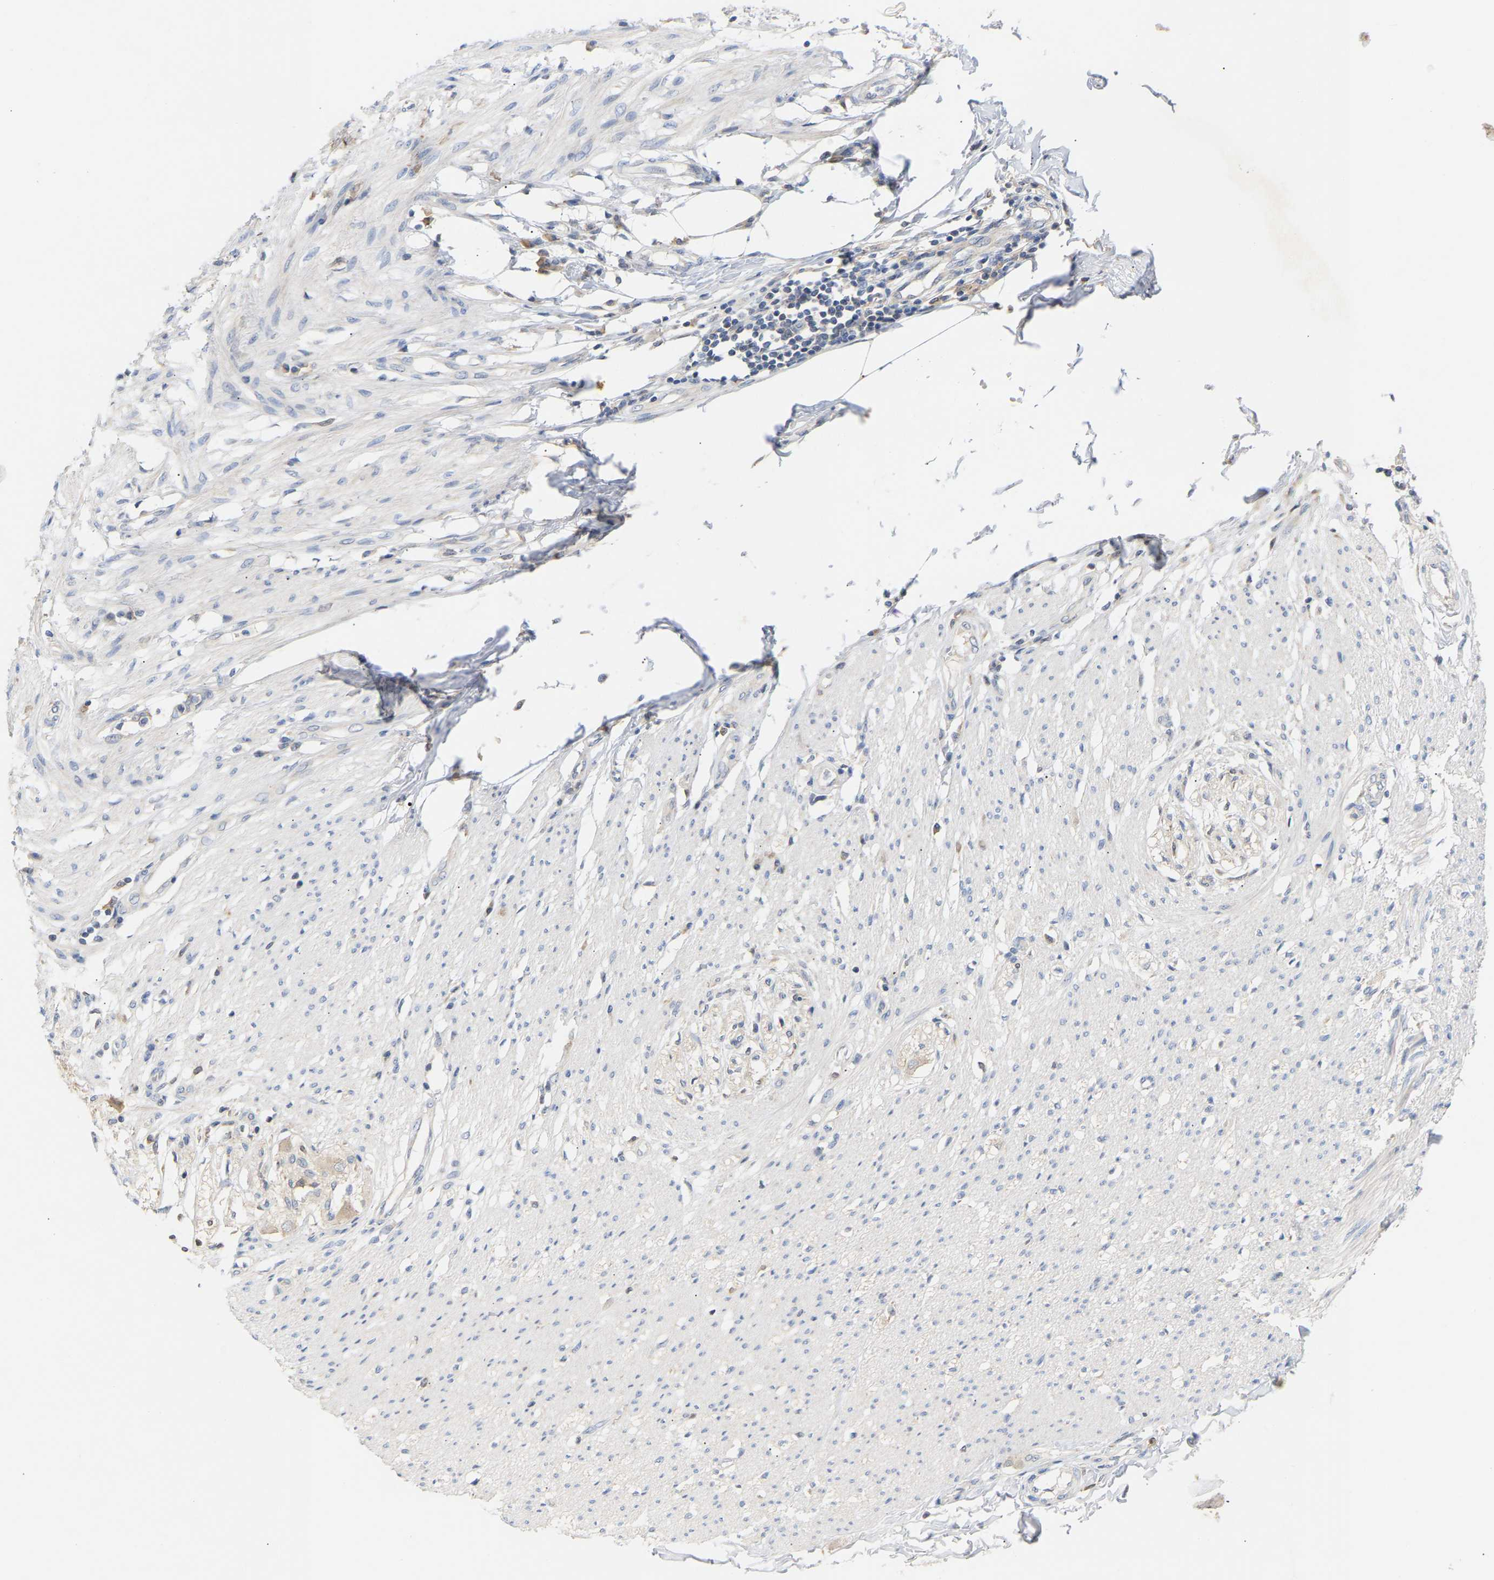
{"staining": {"intensity": "negative", "quantity": "none", "location": "none"}, "tissue": "smooth muscle", "cell_type": "Smooth muscle cells", "image_type": "normal", "snomed": [{"axis": "morphology", "description": "Normal tissue, NOS"}, {"axis": "morphology", "description": "Adenocarcinoma, NOS"}, {"axis": "topography", "description": "Colon"}, {"axis": "topography", "description": "Peripheral nerve tissue"}], "caption": "Immunohistochemical staining of normal human smooth muscle shows no significant staining in smooth muscle cells. (DAB (3,3'-diaminobenzidine) IHC with hematoxylin counter stain).", "gene": "TPMT", "patient": {"sex": "male", "age": 14}}